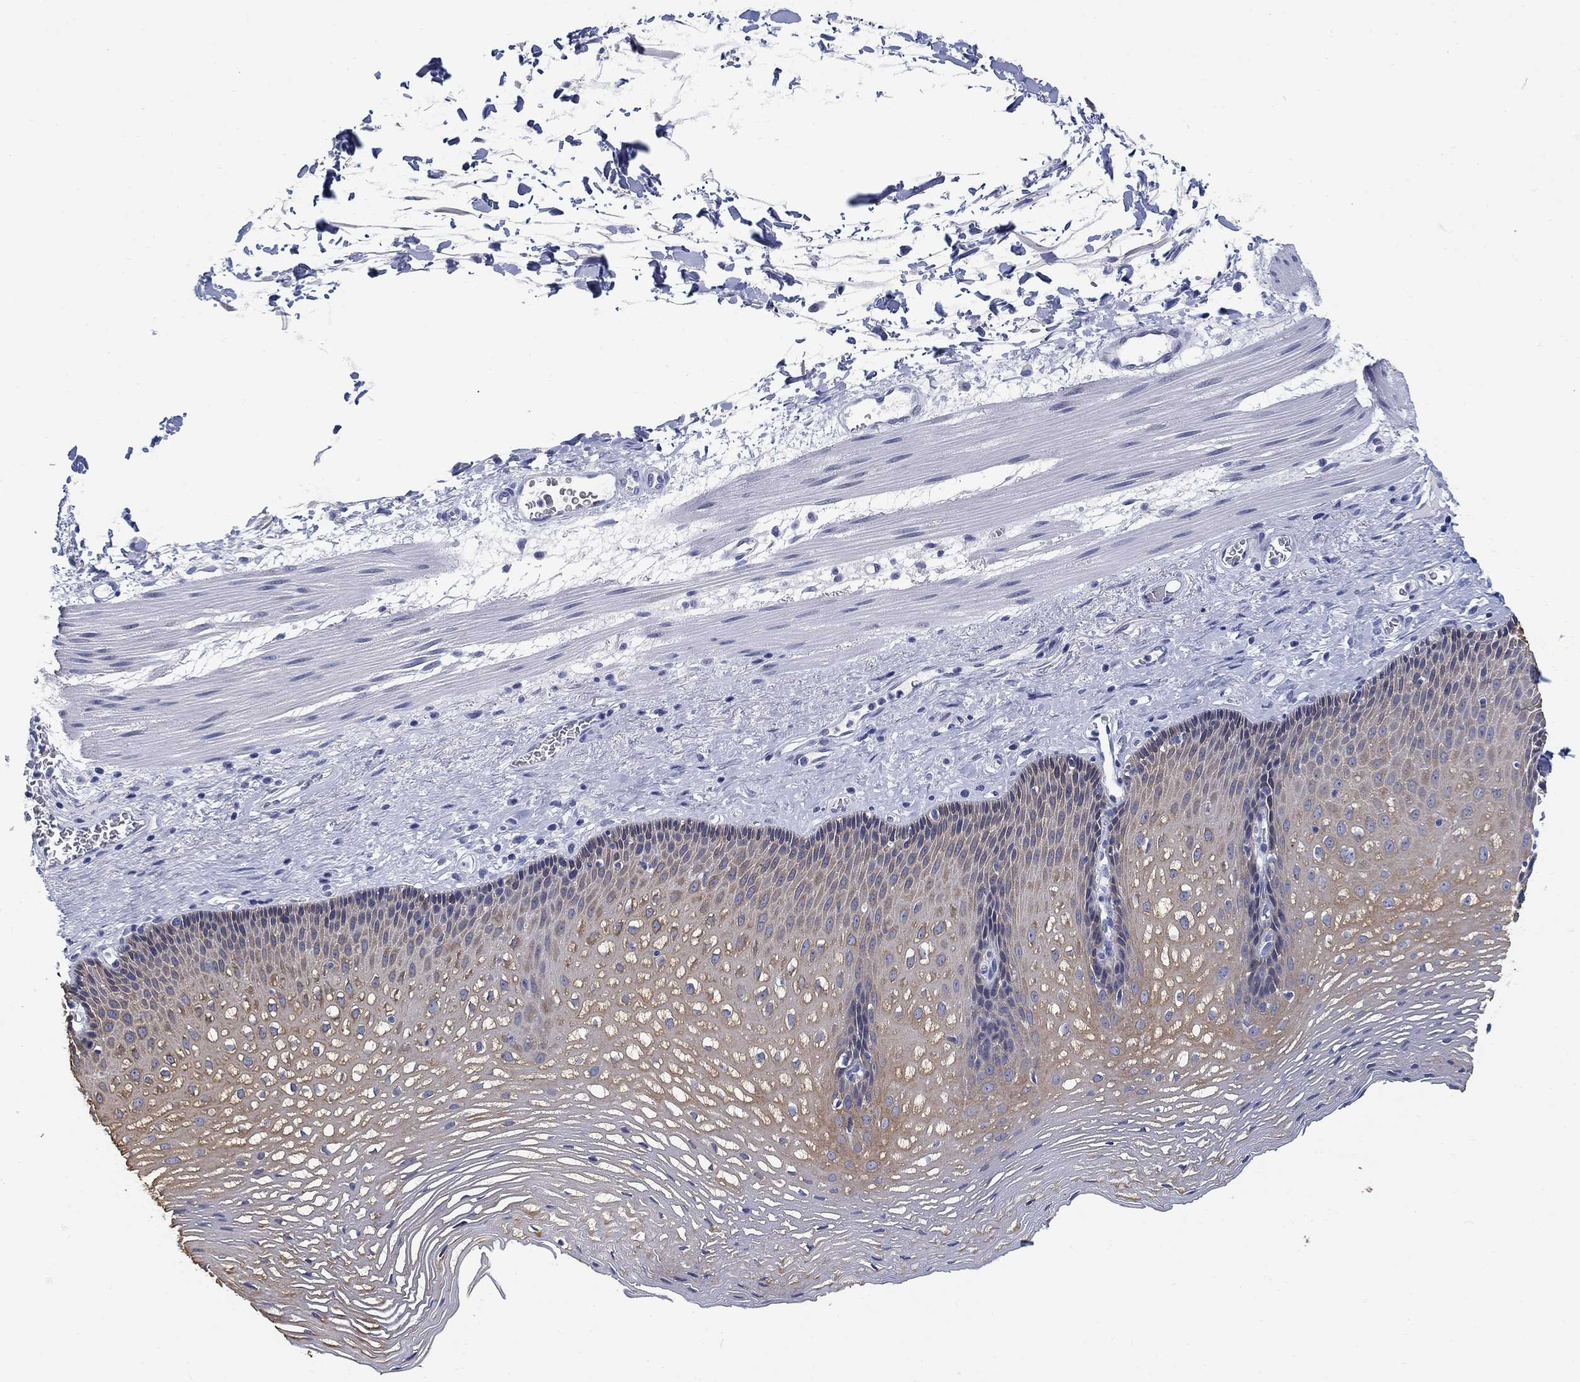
{"staining": {"intensity": "moderate", "quantity": "25%-75%", "location": "cytoplasmic/membranous"}, "tissue": "esophagus", "cell_type": "Squamous epithelial cells", "image_type": "normal", "snomed": [{"axis": "morphology", "description": "Normal tissue, NOS"}, {"axis": "topography", "description": "Esophagus"}], "caption": "Protein analysis of unremarkable esophagus demonstrates moderate cytoplasmic/membranous expression in about 25%-75% of squamous epithelial cells. The staining was performed using DAB (3,3'-diaminobenzidine) to visualize the protein expression in brown, while the nuclei were stained in blue with hematoxylin (Magnification: 20x).", "gene": "CLUL1", "patient": {"sex": "male", "age": 76}}